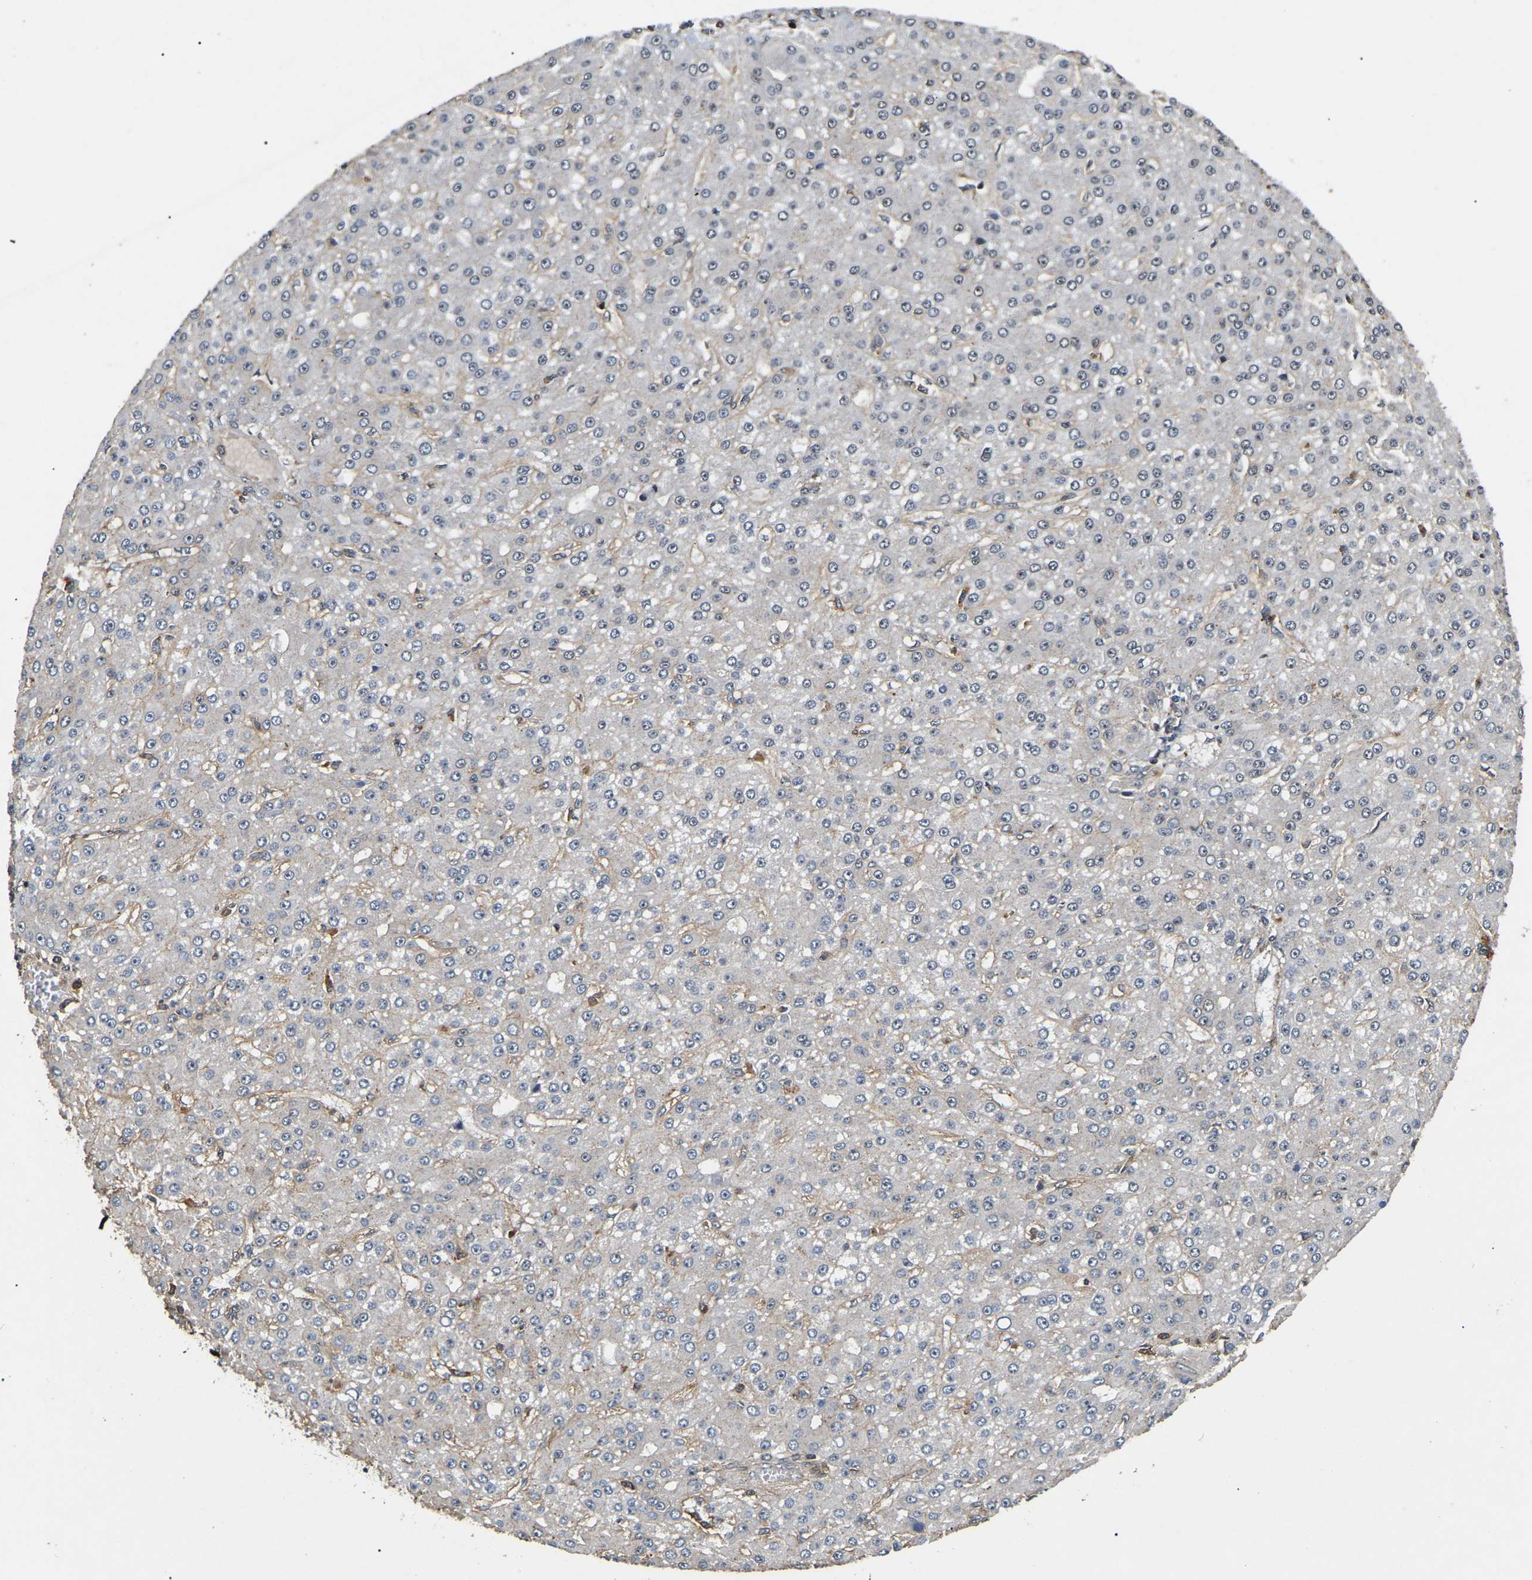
{"staining": {"intensity": "negative", "quantity": "none", "location": "none"}, "tissue": "liver cancer", "cell_type": "Tumor cells", "image_type": "cancer", "snomed": [{"axis": "morphology", "description": "Carcinoma, Hepatocellular, NOS"}, {"axis": "topography", "description": "Liver"}], "caption": "This is an immunohistochemistry (IHC) image of liver cancer (hepatocellular carcinoma). There is no positivity in tumor cells.", "gene": "RBM28", "patient": {"sex": "male", "age": 67}}